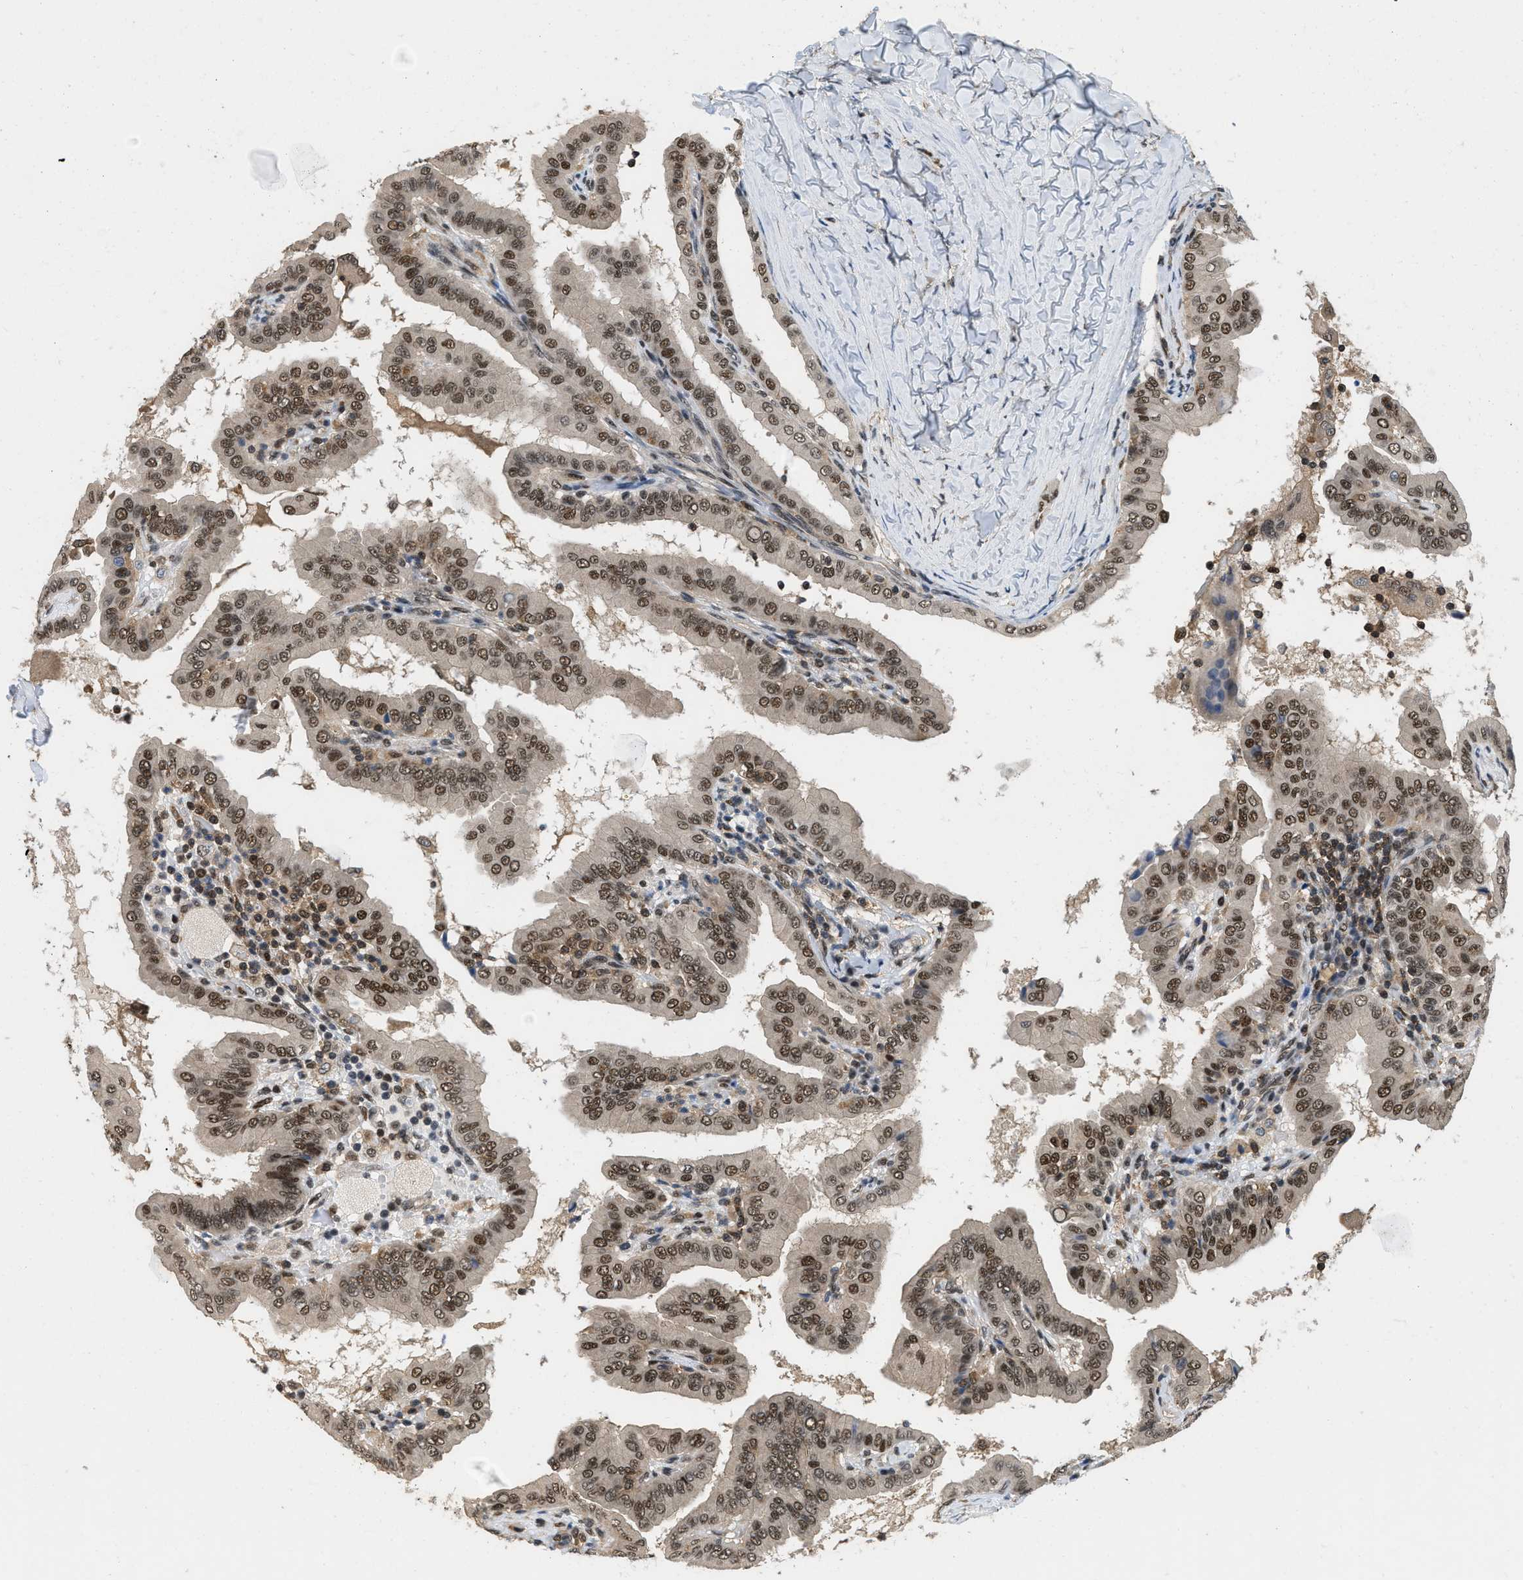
{"staining": {"intensity": "moderate", "quantity": ">75%", "location": "cytoplasmic/membranous,nuclear"}, "tissue": "thyroid cancer", "cell_type": "Tumor cells", "image_type": "cancer", "snomed": [{"axis": "morphology", "description": "Papillary adenocarcinoma, NOS"}, {"axis": "topography", "description": "Thyroid gland"}], "caption": "Brown immunohistochemical staining in human thyroid papillary adenocarcinoma demonstrates moderate cytoplasmic/membranous and nuclear positivity in approximately >75% of tumor cells.", "gene": "ATF7IP", "patient": {"sex": "male", "age": 33}}